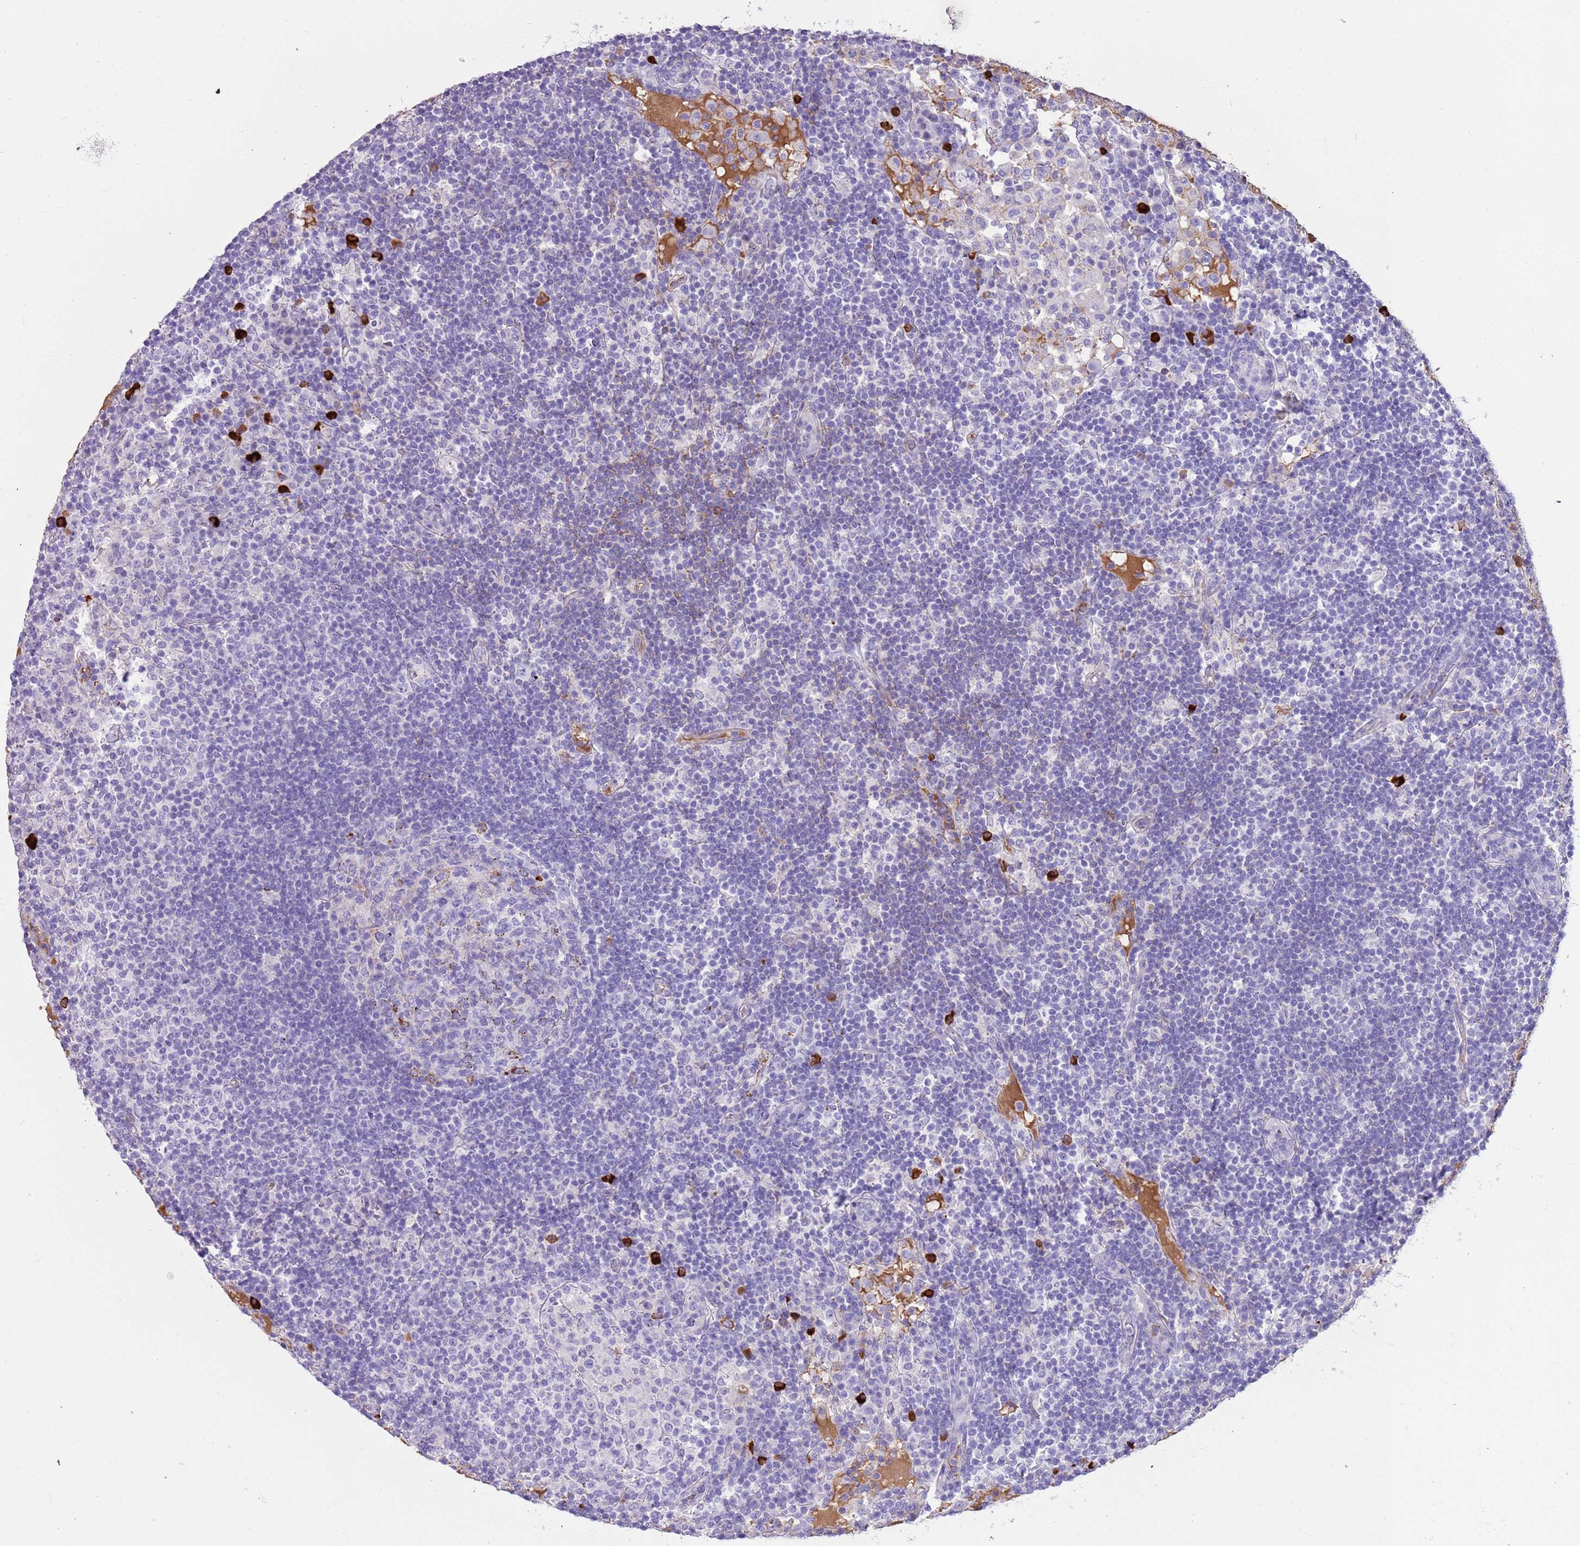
{"staining": {"intensity": "negative", "quantity": "none", "location": "none"}, "tissue": "lymph node", "cell_type": "Germinal center cells", "image_type": "normal", "snomed": [{"axis": "morphology", "description": "Normal tissue, NOS"}, {"axis": "topography", "description": "Lymph node"}], "caption": "Micrograph shows no protein positivity in germinal center cells of benign lymph node.", "gene": "IGKV3", "patient": {"sex": "female", "age": 53}}